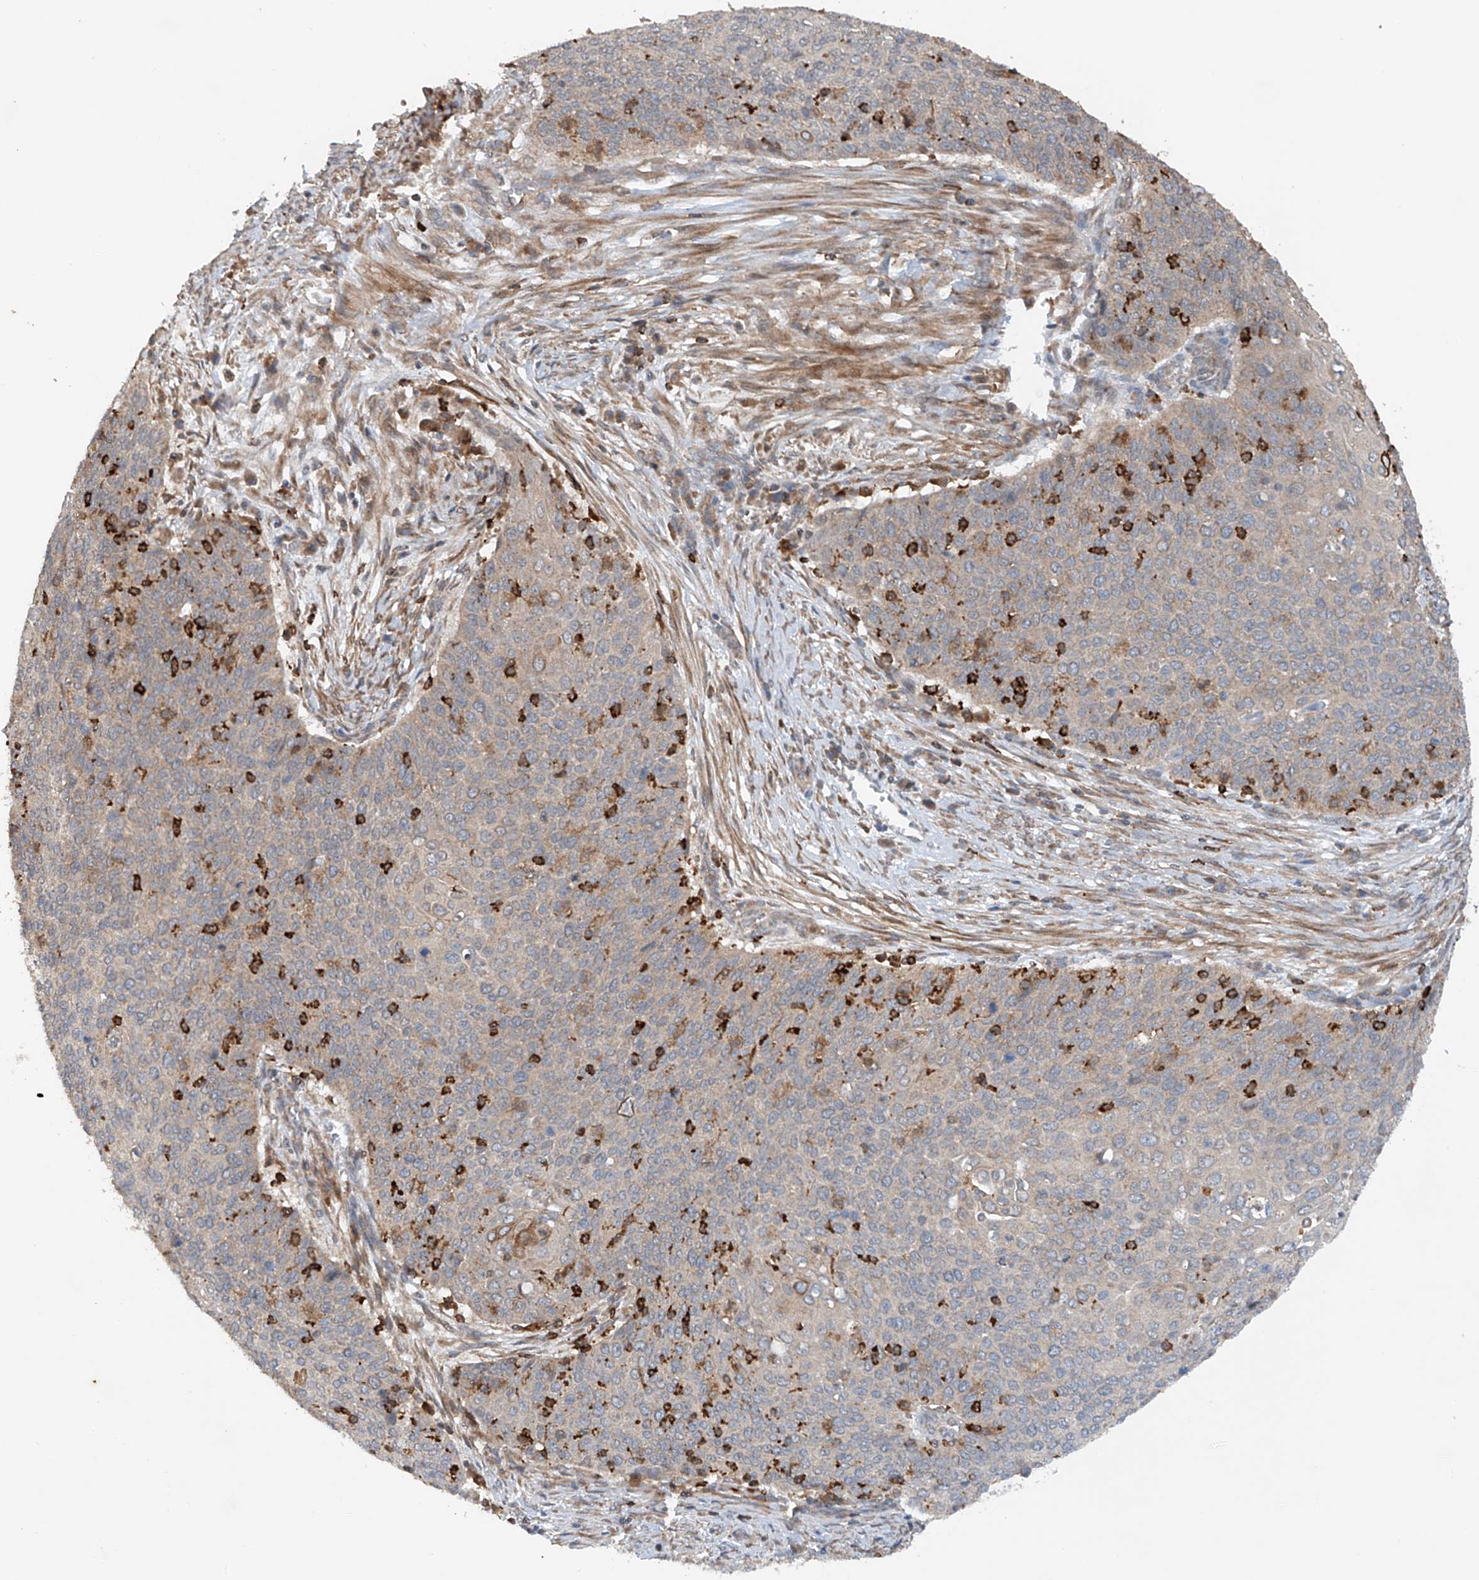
{"staining": {"intensity": "weak", "quantity": "<25%", "location": "cytoplasmic/membranous"}, "tissue": "cervical cancer", "cell_type": "Tumor cells", "image_type": "cancer", "snomed": [{"axis": "morphology", "description": "Squamous cell carcinoma, NOS"}, {"axis": "topography", "description": "Cervix"}], "caption": "Immunohistochemistry (IHC) of cervical cancer exhibits no staining in tumor cells.", "gene": "CEP85L", "patient": {"sex": "female", "age": 39}}